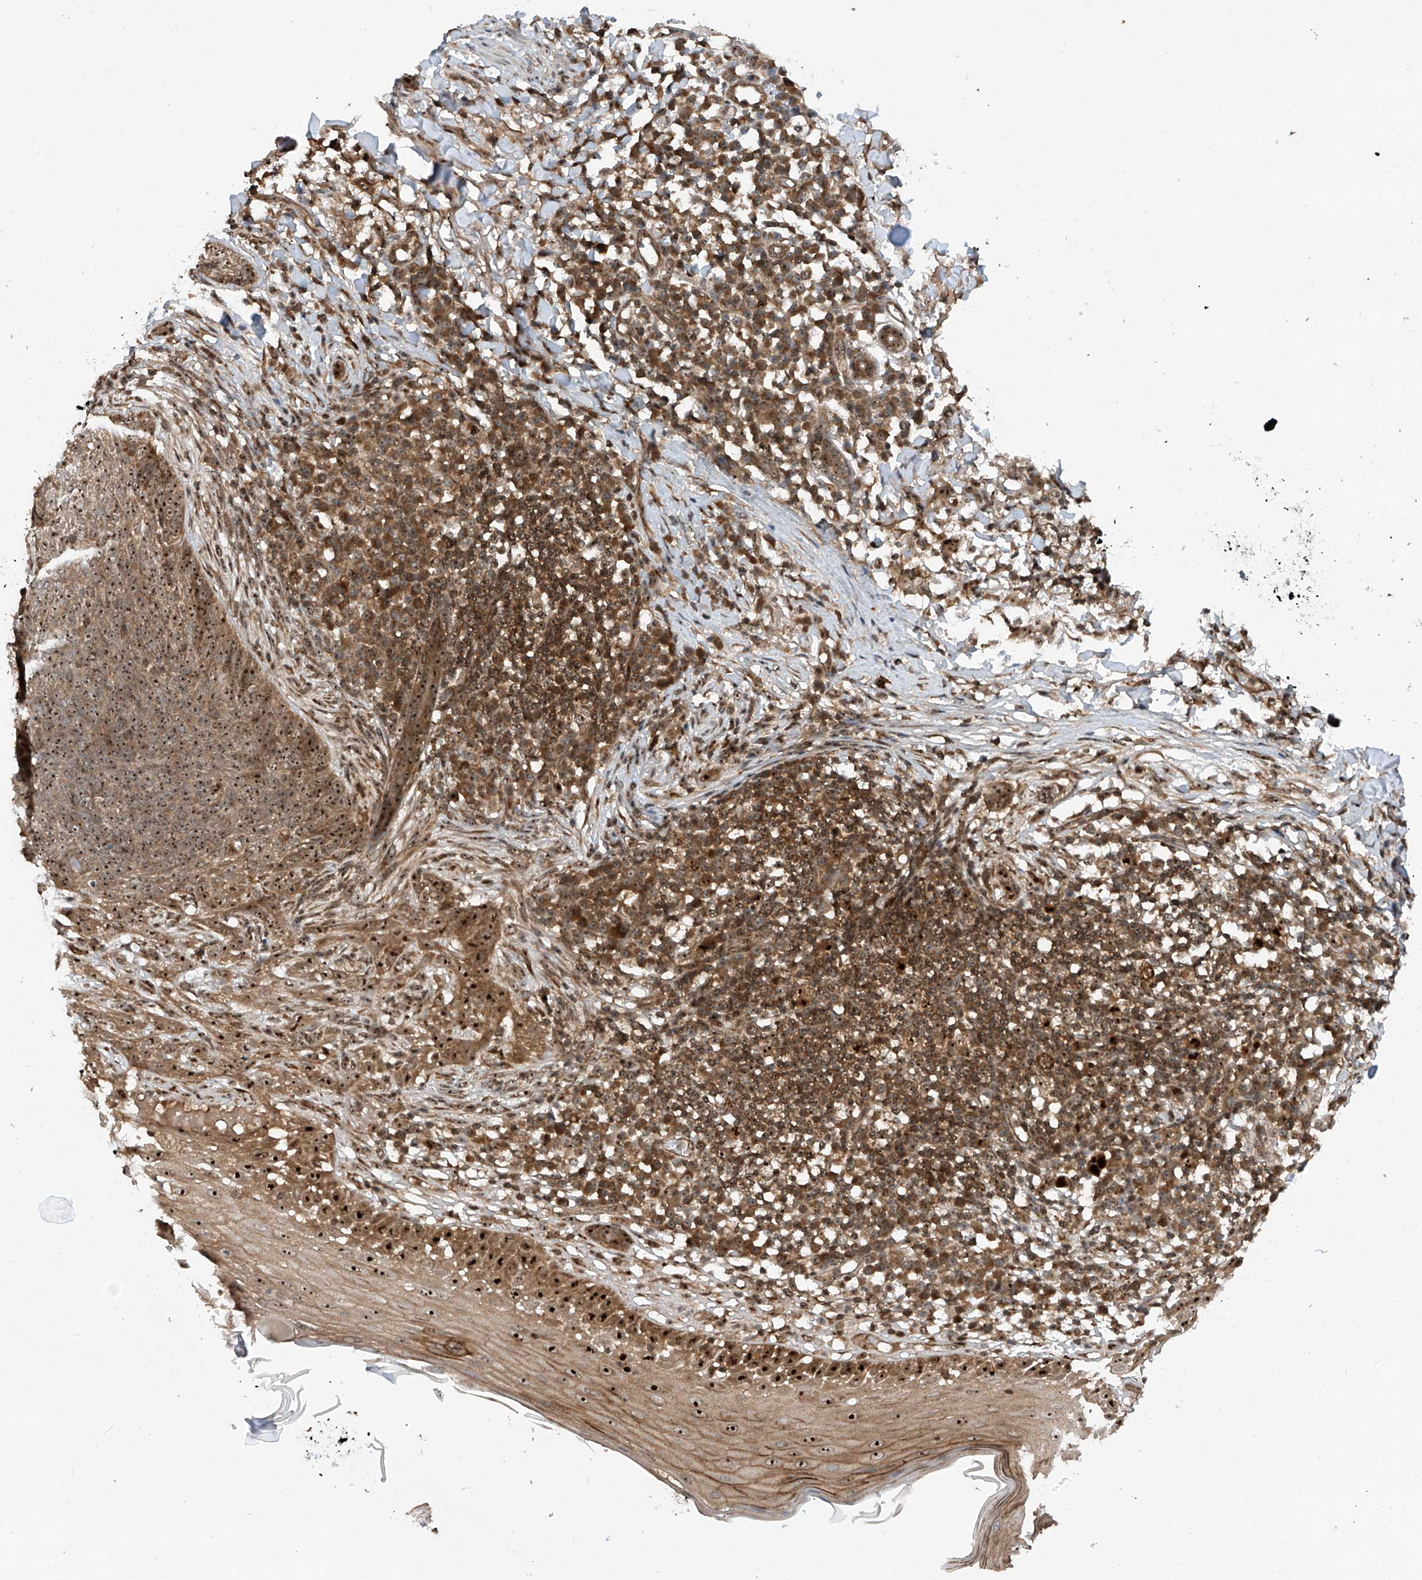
{"staining": {"intensity": "strong", "quantity": ">75%", "location": "cytoplasmic/membranous,nuclear"}, "tissue": "skin cancer", "cell_type": "Tumor cells", "image_type": "cancer", "snomed": [{"axis": "morphology", "description": "Basal cell carcinoma"}, {"axis": "topography", "description": "Skin"}], "caption": "Skin cancer (basal cell carcinoma) stained for a protein shows strong cytoplasmic/membranous and nuclear positivity in tumor cells.", "gene": "C1orf131", "patient": {"sex": "male", "age": 85}}